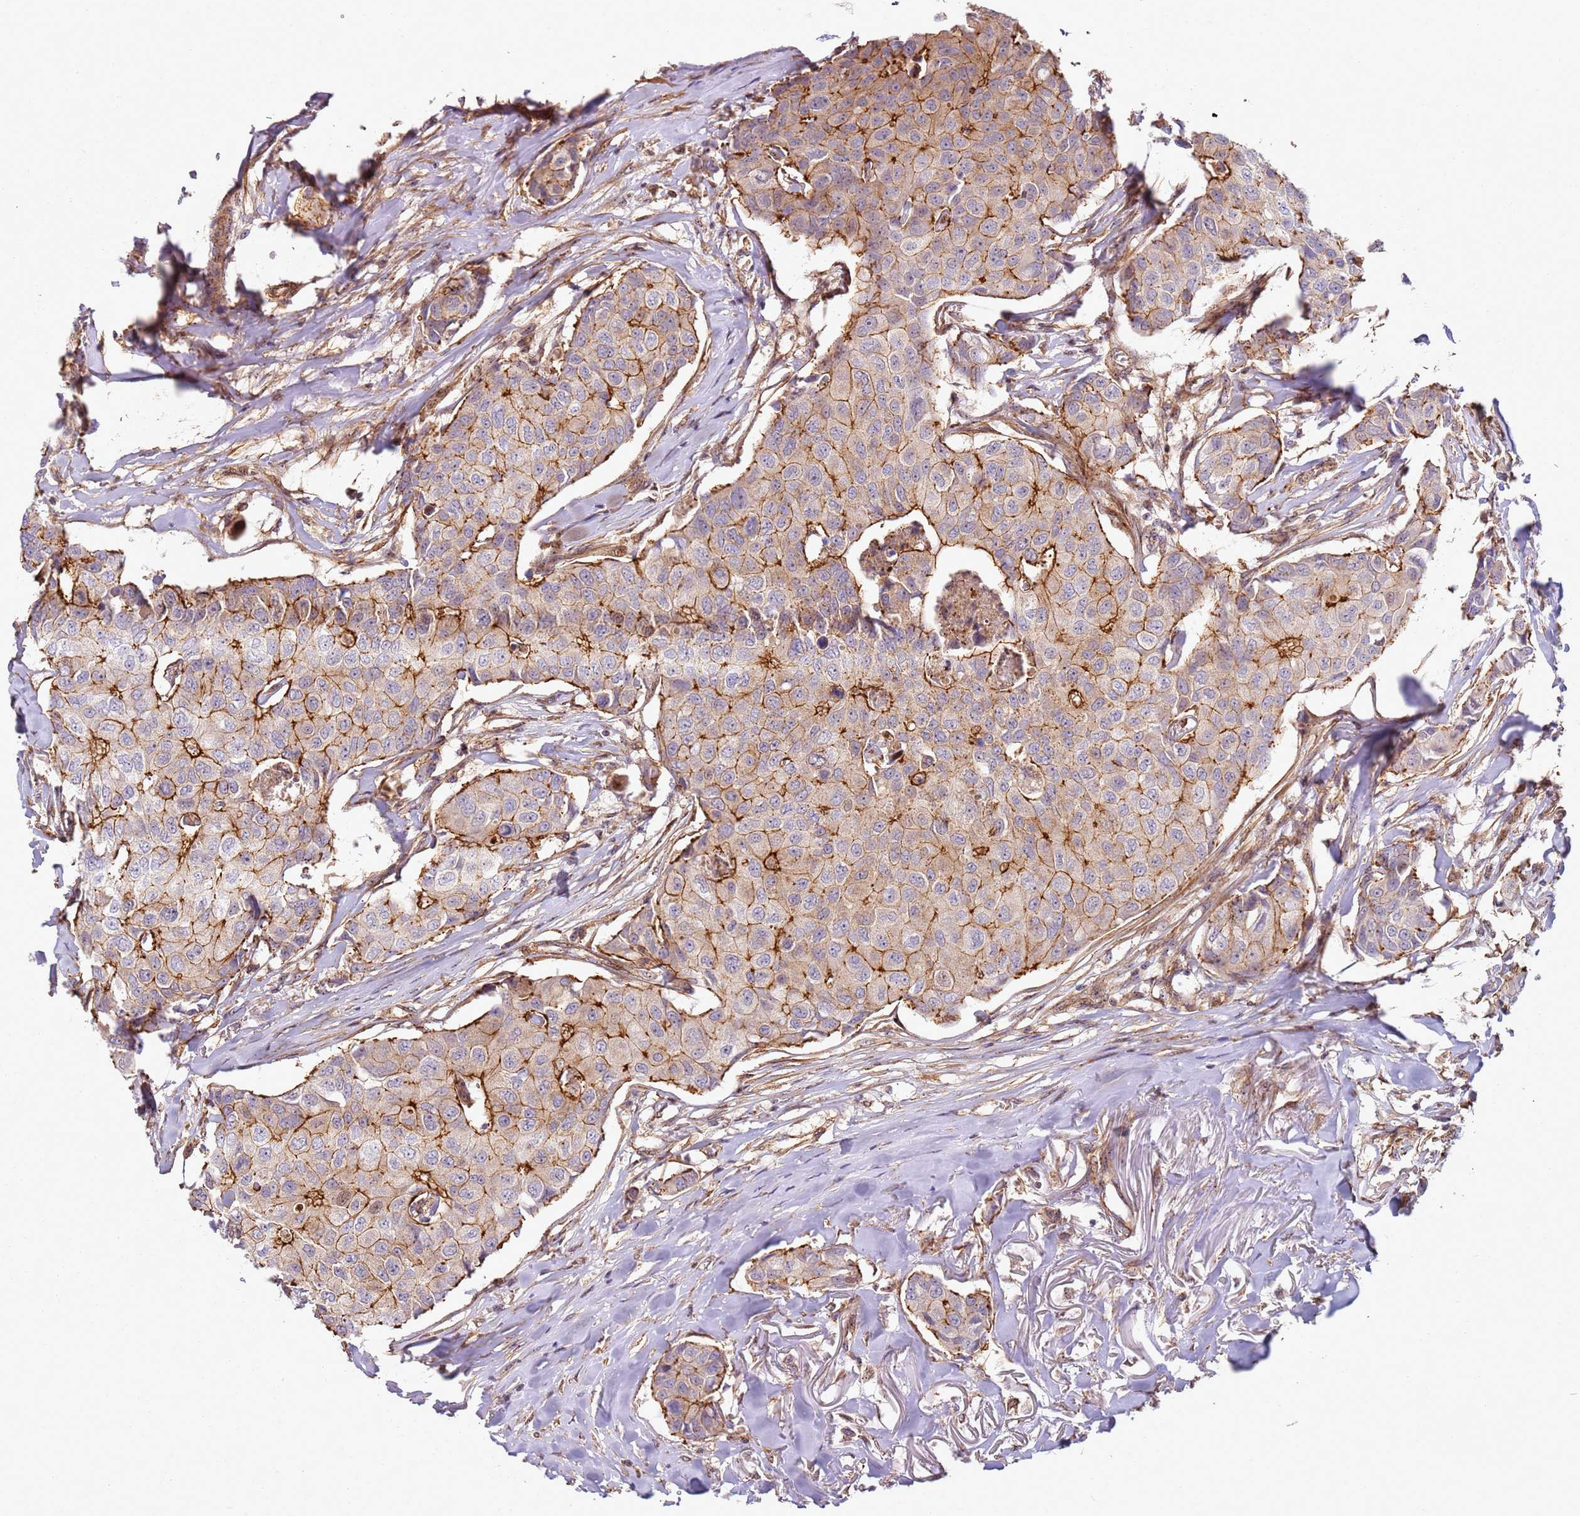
{"staining": {"intensity": "moderate", "quantity": ">75%", "location": "cytoplasmic/membranous"}, "tissue": "breast cancer", "cell_type": "Tumor cells", "image_type": "cancer", "snomed": [{"axis": "morphology", "description": "Duct carcinoma"}, {"axis": "topography", "description": "Breast"}], "caption": "Breast cancer stained with a protein marker displays moderate staining in tumor cells.", "gene": "C2CD4B", "patient": {"sex": "female", "age": 80}}